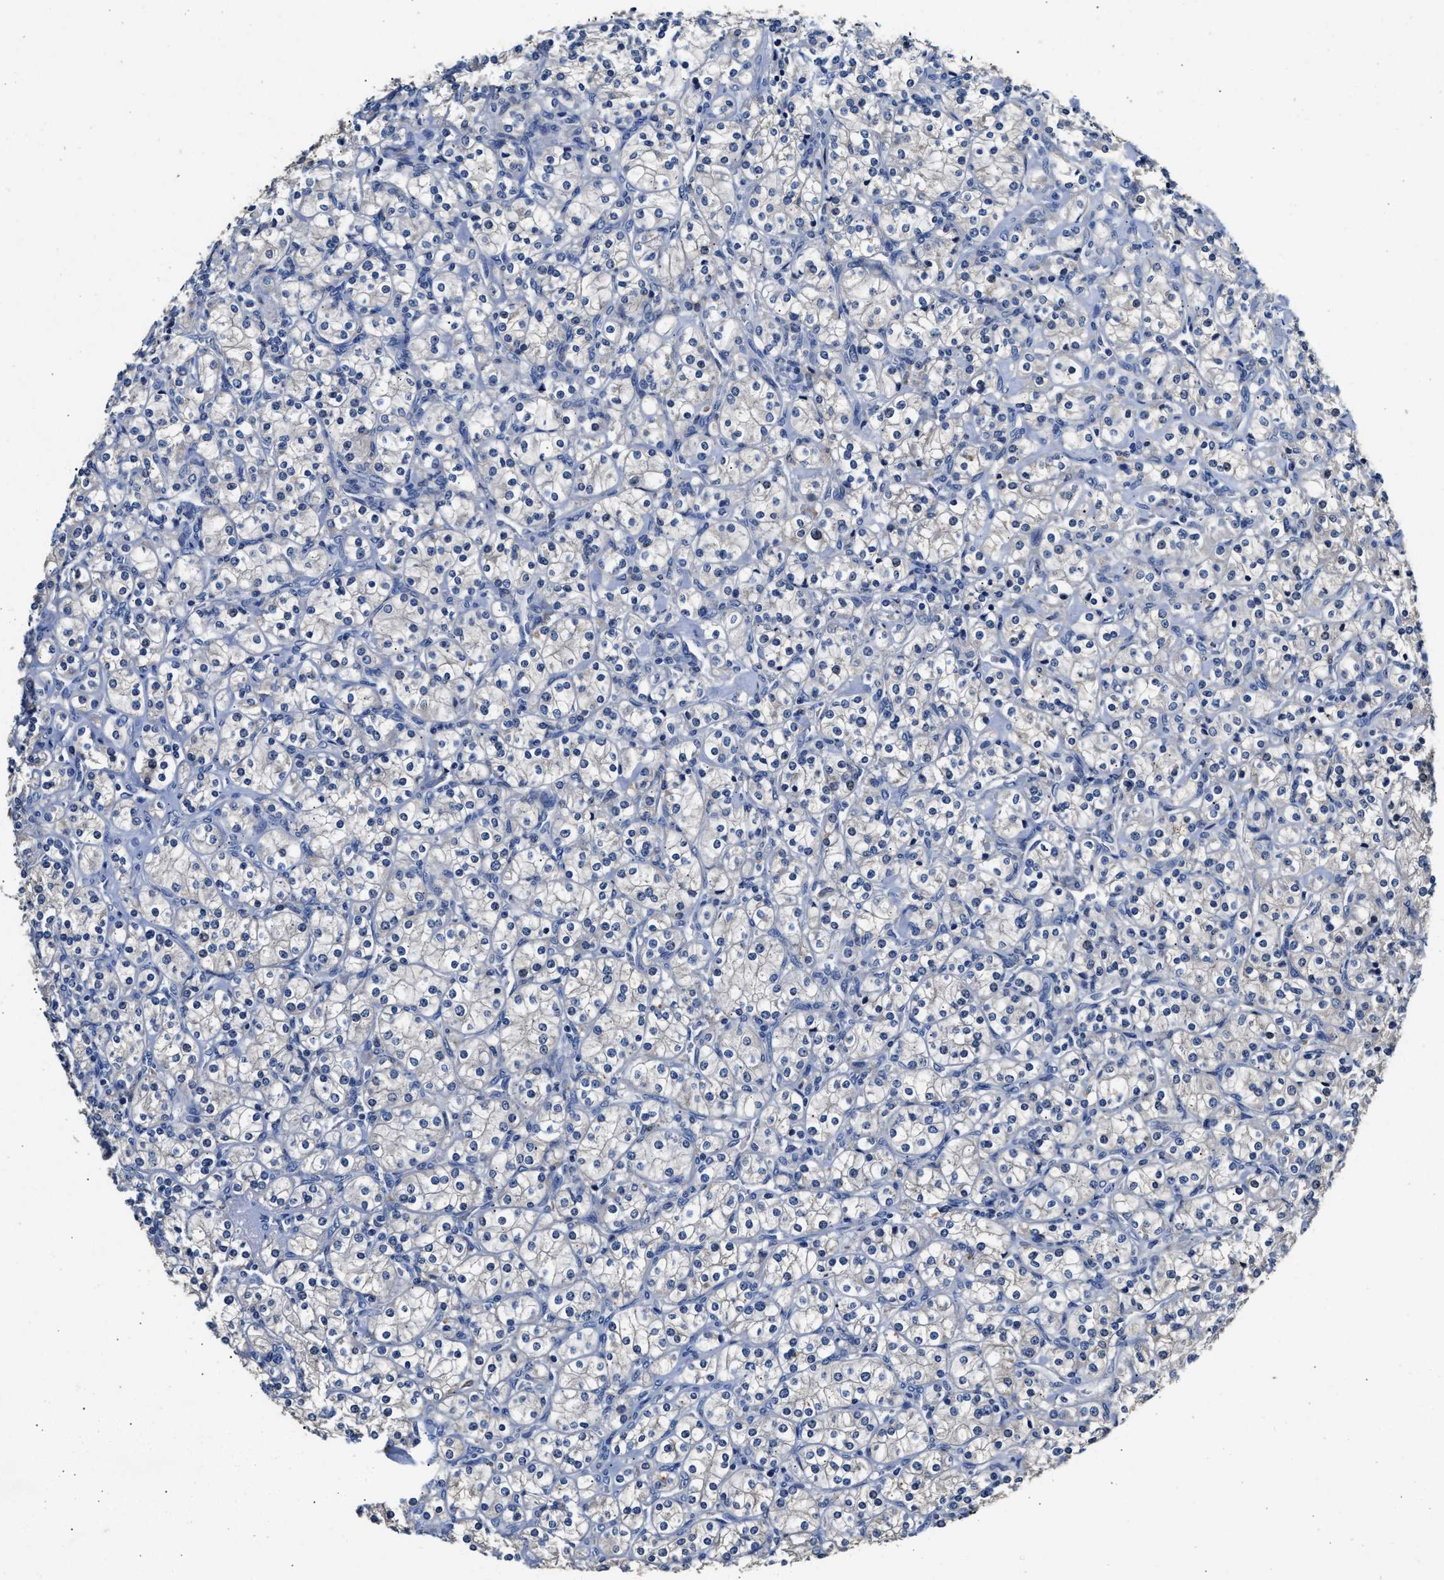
{"staining": {"intensity": "negative", "quantity": "none", "location": "none"}, "tissue": "renal cancer", "cell_type": "Tumor cells", "image_type": "cancer", "snomed": [{"axis": "morphology", "description": "Adenocarcinoma, NOS"}, {"axis": "topography", "description": "Kidney"}], "caption": "High power microscopy micrograph of an immunohistochemistry (IHC) histopathology image of renal cancer (adenocarcinoma), revealing no significant staining in tumor cells. (Stains: DAB (3,3'-diaminobenzidine) IHC with hematoxylin counter stain, Microscopy: brightfield microscopy at high magnification).", "gene": "SLCO2B1", "patient": {"sex": "male", "age": 77}}